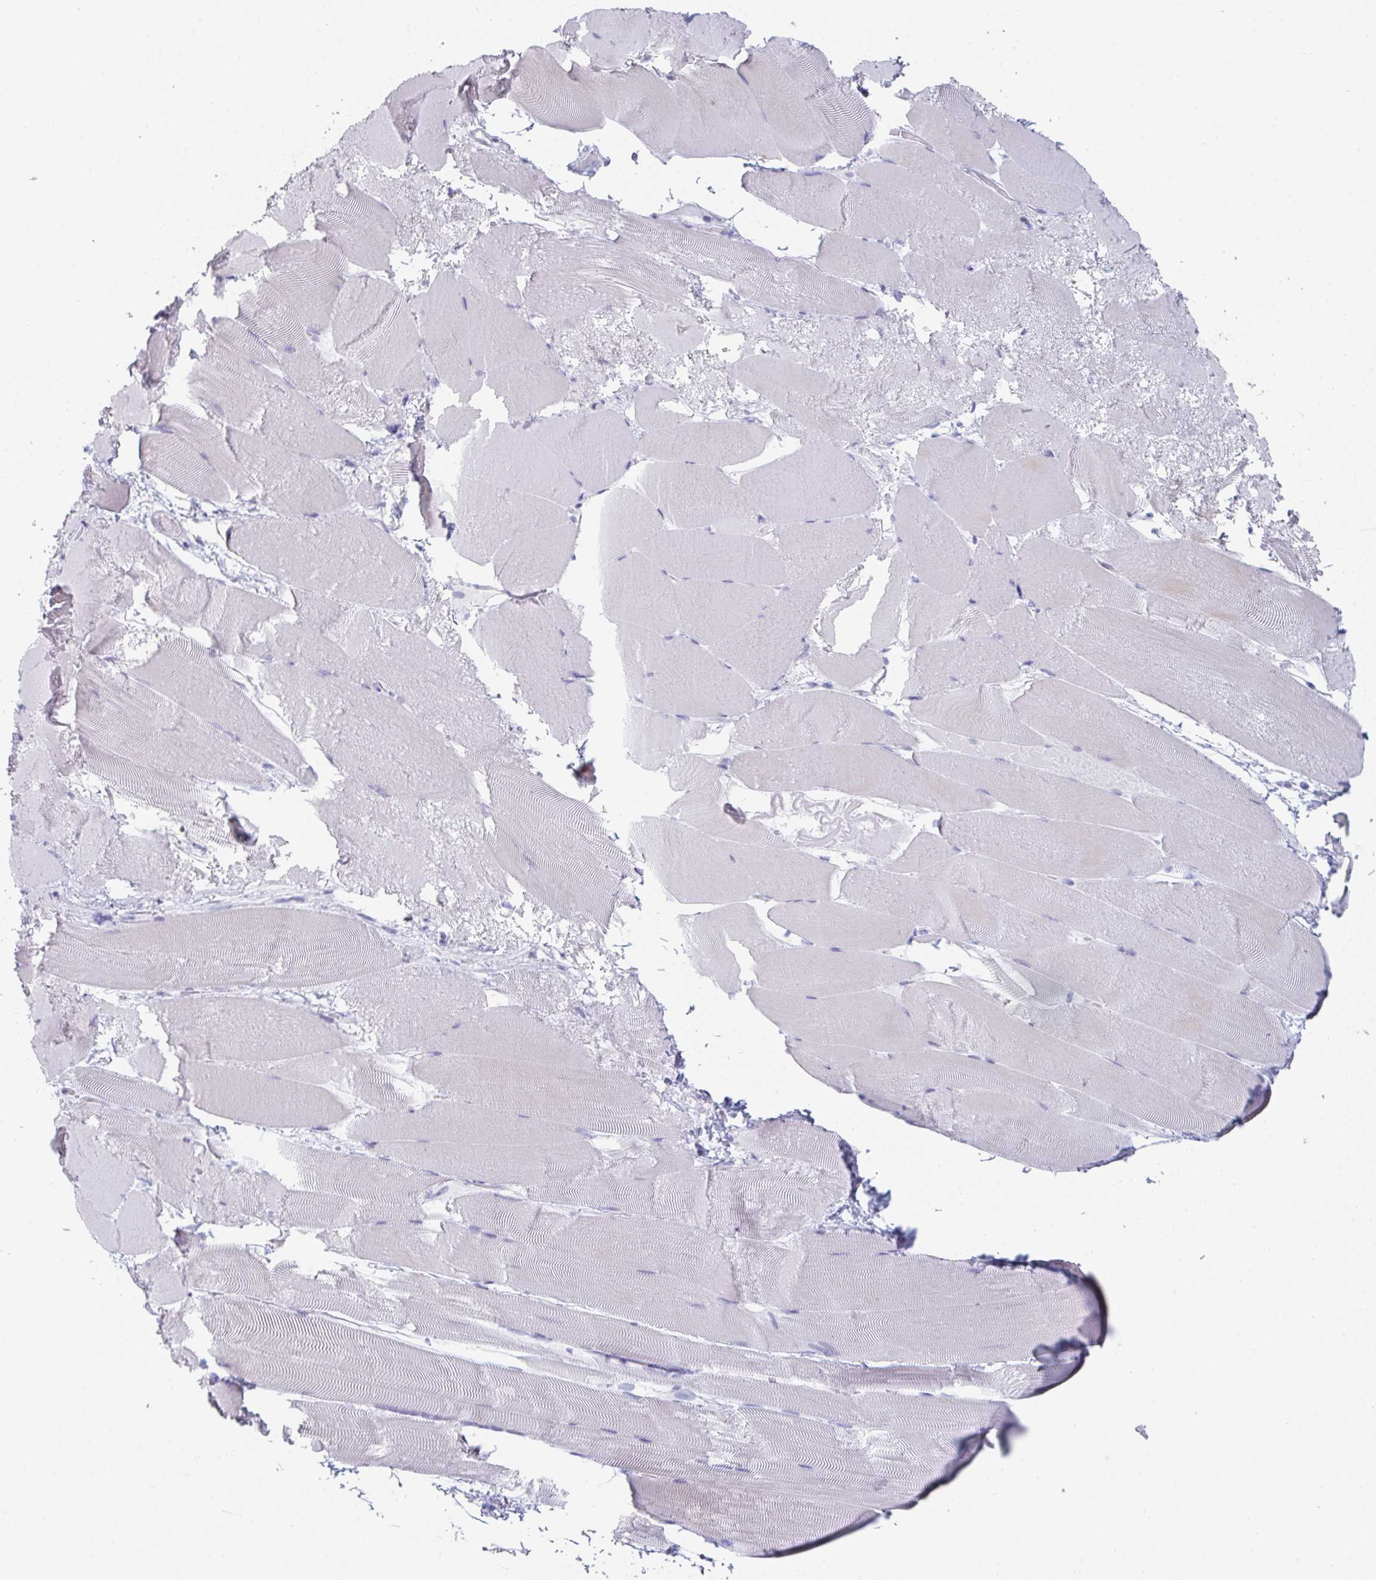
{"staining": {"intensity": "negative", "quantity": "none", "location": "none"}, "tissue": "skeletal muscle", "cell_type": "Myocytes", "image_type": "normal", "snomed": [{"axis": "morphology", "description": "Normal tissue, NOS"}, {"axis": "topography", "description": "Skeletal muscle"}], "caption": "Unremarkable skeletal muscle was stained to show a protein in brown. There is no significant expression in myocytes.", "gene": "RUBCN", "patient": {"sex": "female", "age": 64}}